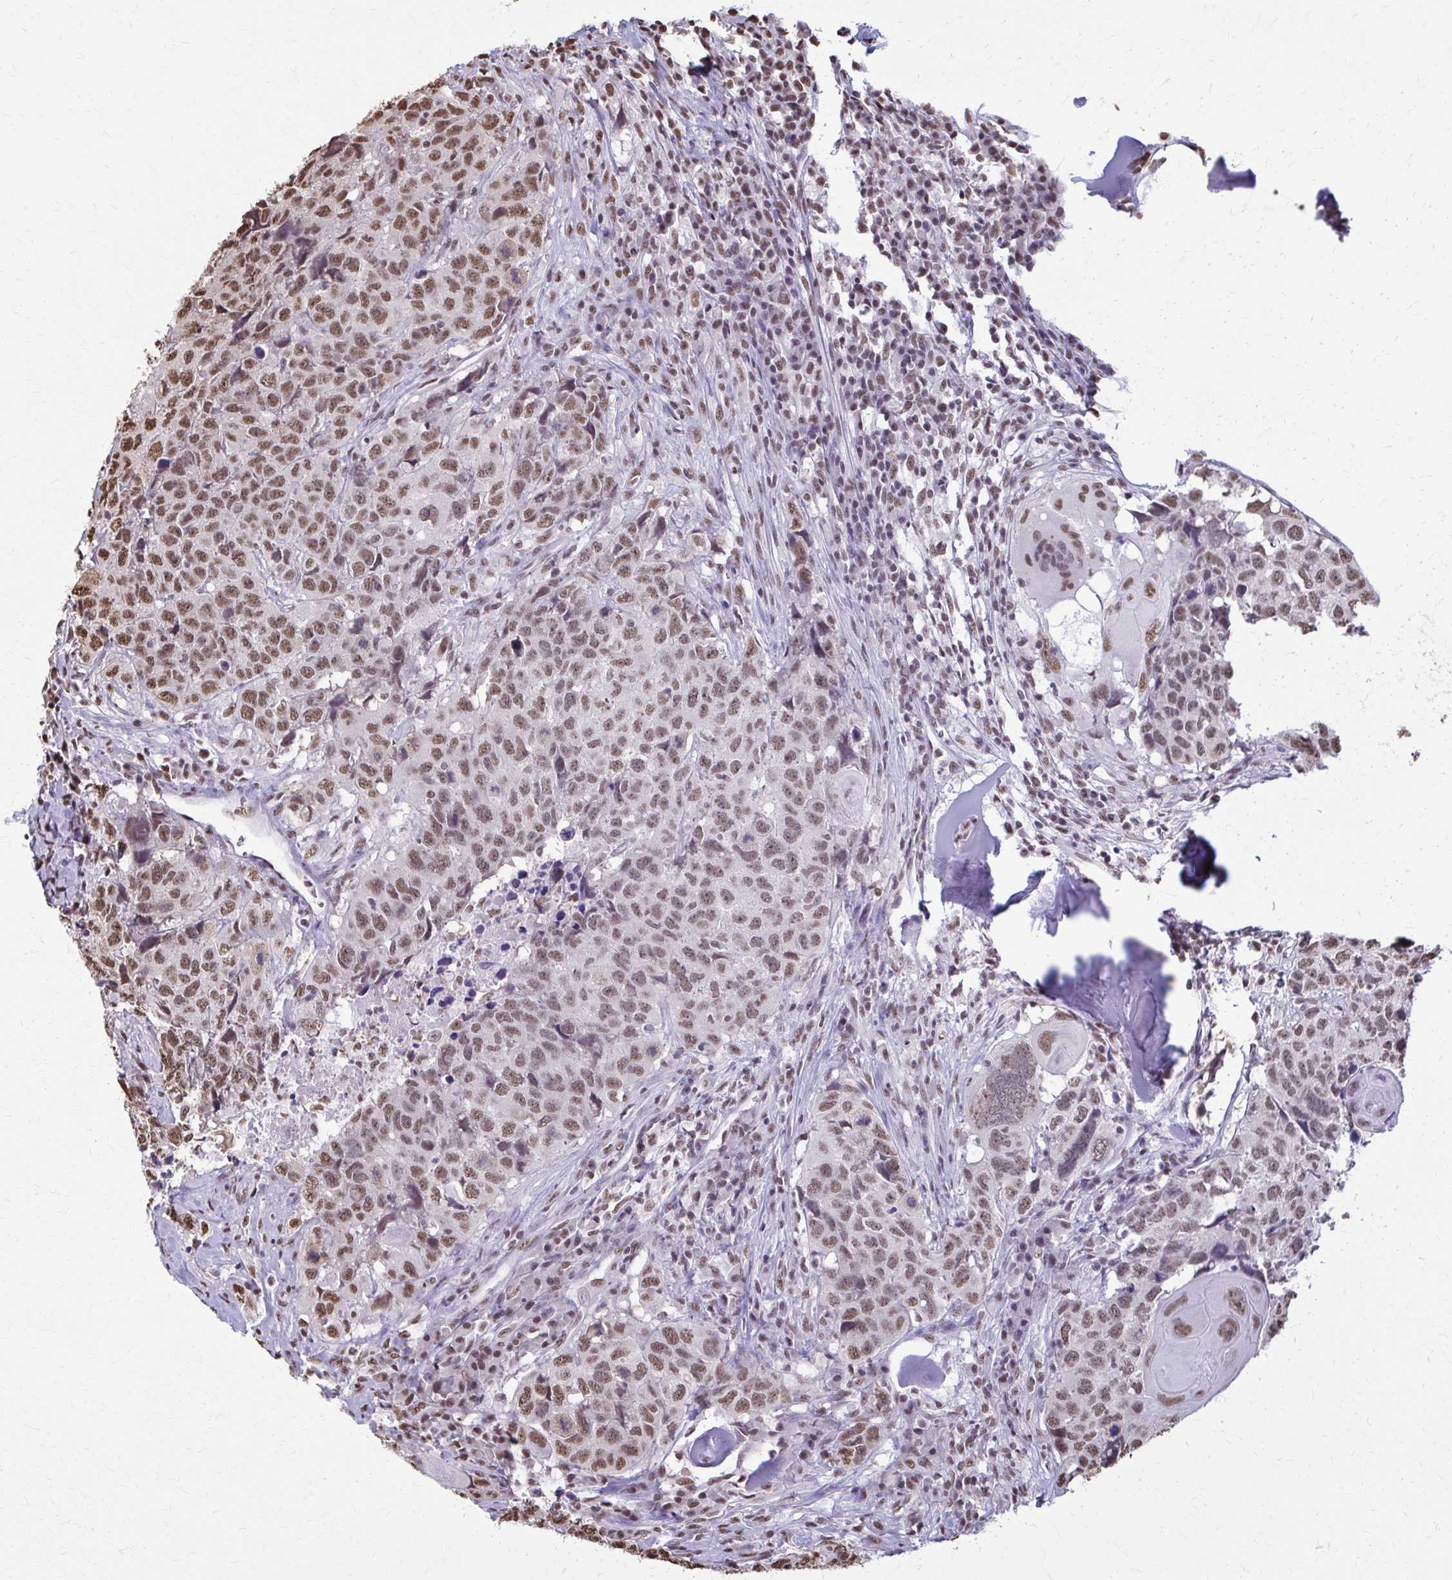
{"staining": {"intensity": "moderate", "quantity": ">75%", "location": "nuclear"}, "tissue": "head and neck cancer", "cell_type": "Tumor cells", "image_type": "cancer", "snomed": [{"axis": "morphology", "description": "Normal tissue, NOS"}, {"axis": "morphology", "description": "Squamous cell carcinoma, NOS"}, {"axis": "topography", "description": "Skeletal muscle"}, {"axis": "topography", "description": "Vascular tissue"}, {"axis": "topography", "description": "Peripheral nerve tissue"}, {"axis": "topography", "description": "Head-Neck"}], "caption": "Moderate nuclear expression is present in approximately >75% of tumor cells in squamous cell carcinoma (head and neck).", "gene": "SNRPA", "patient": {"sex": "male", "age": 66}}